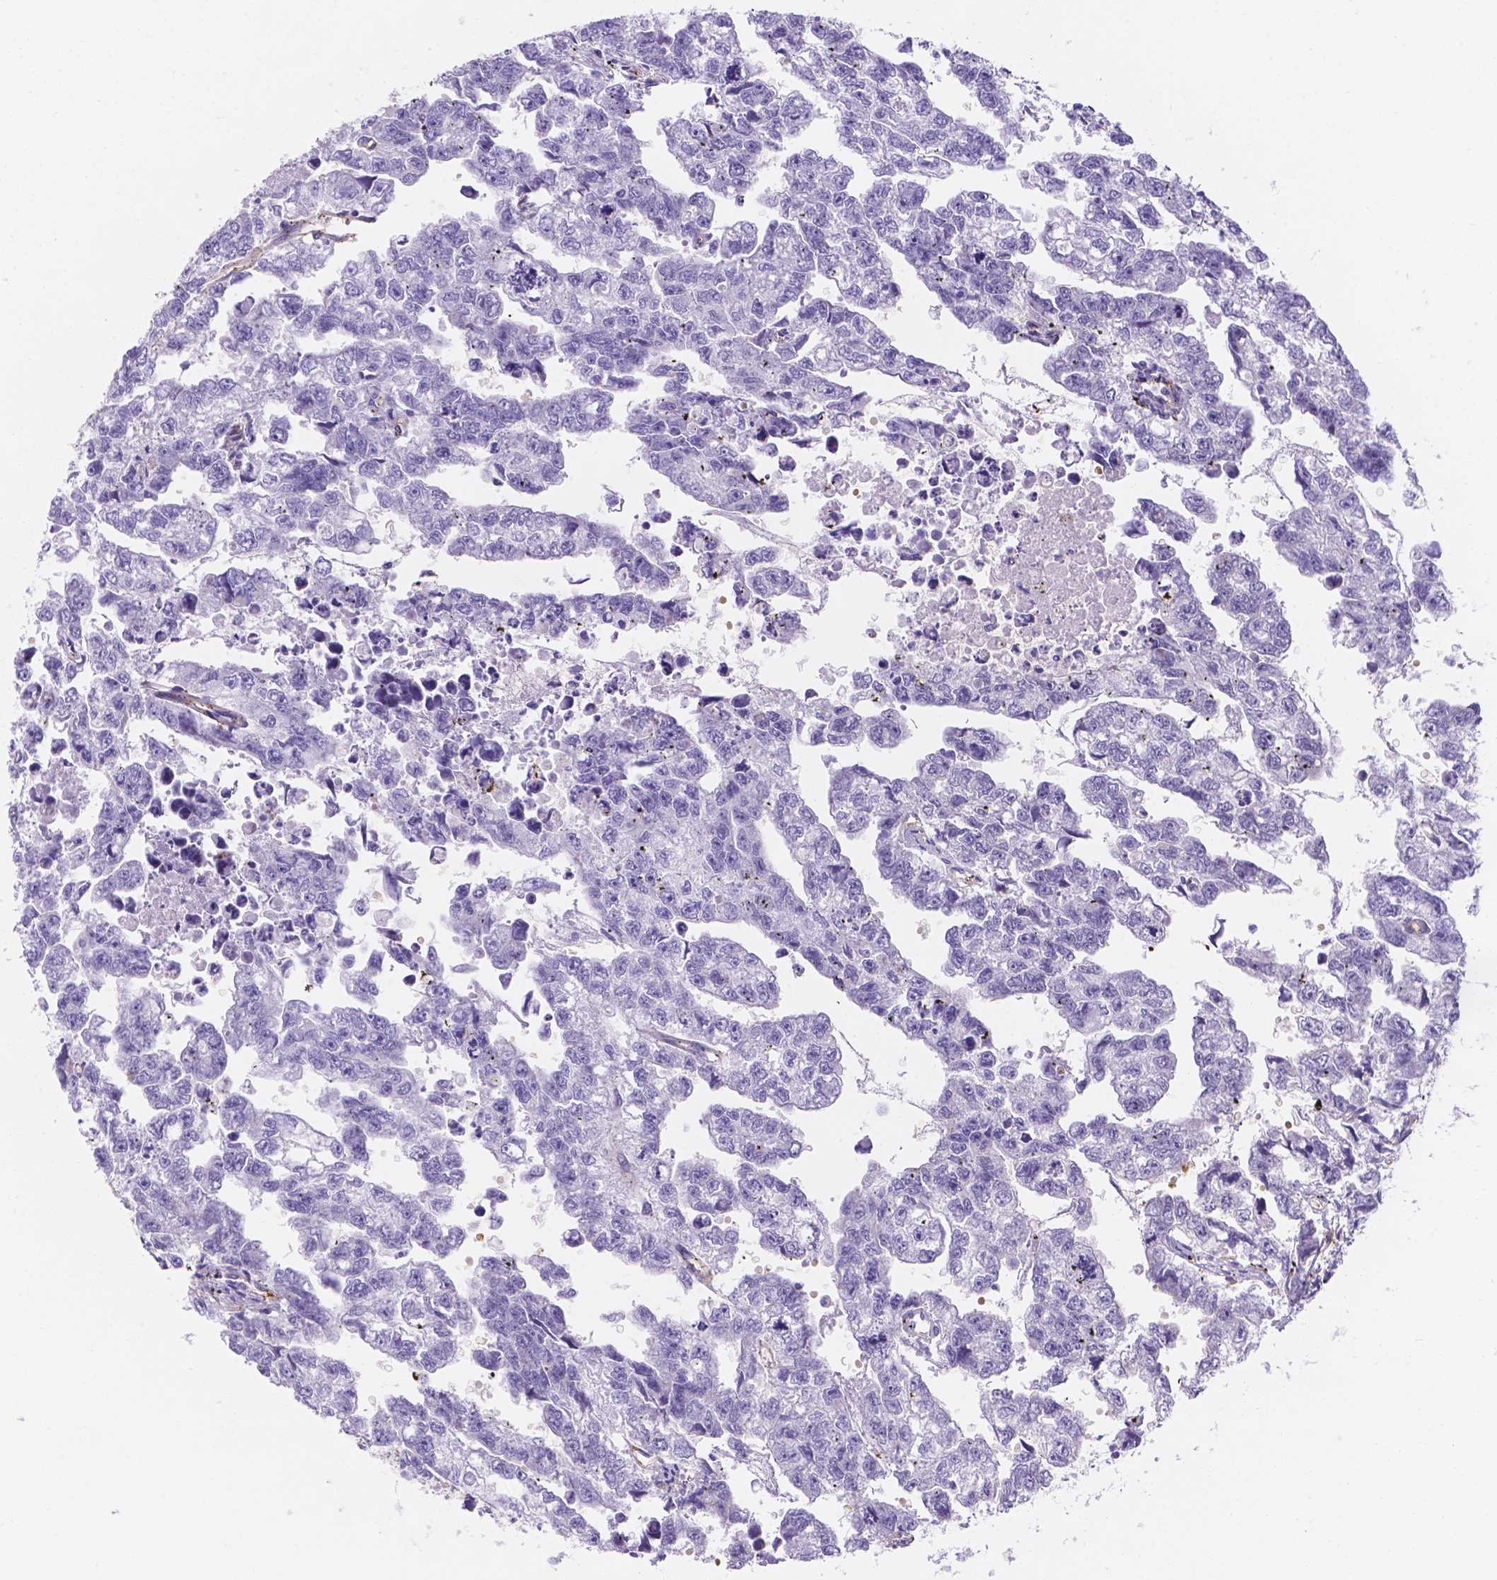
{"staining": {"intensity": "negative", "quantity": "none", "location": "none"}, "tissue": "testis cancer", "cell_type": "Tumor cells", "image_type": "cancer", "snomed": [{"axis": "morphology", "description": "Carcinoma, Embryonal, NOS"}, {"axis": "morphology", "description": "Teratoma, malignant, NOS"}, {"axis": "topography", "description": "Testis"}], "caption": "This is an immunohistochemistry micrograph of testis cancer (malignant teratoma). There is no expression in tumor cells.", "gene": "SLC40A1", "patient": {"sex": "male", "age": 44}}